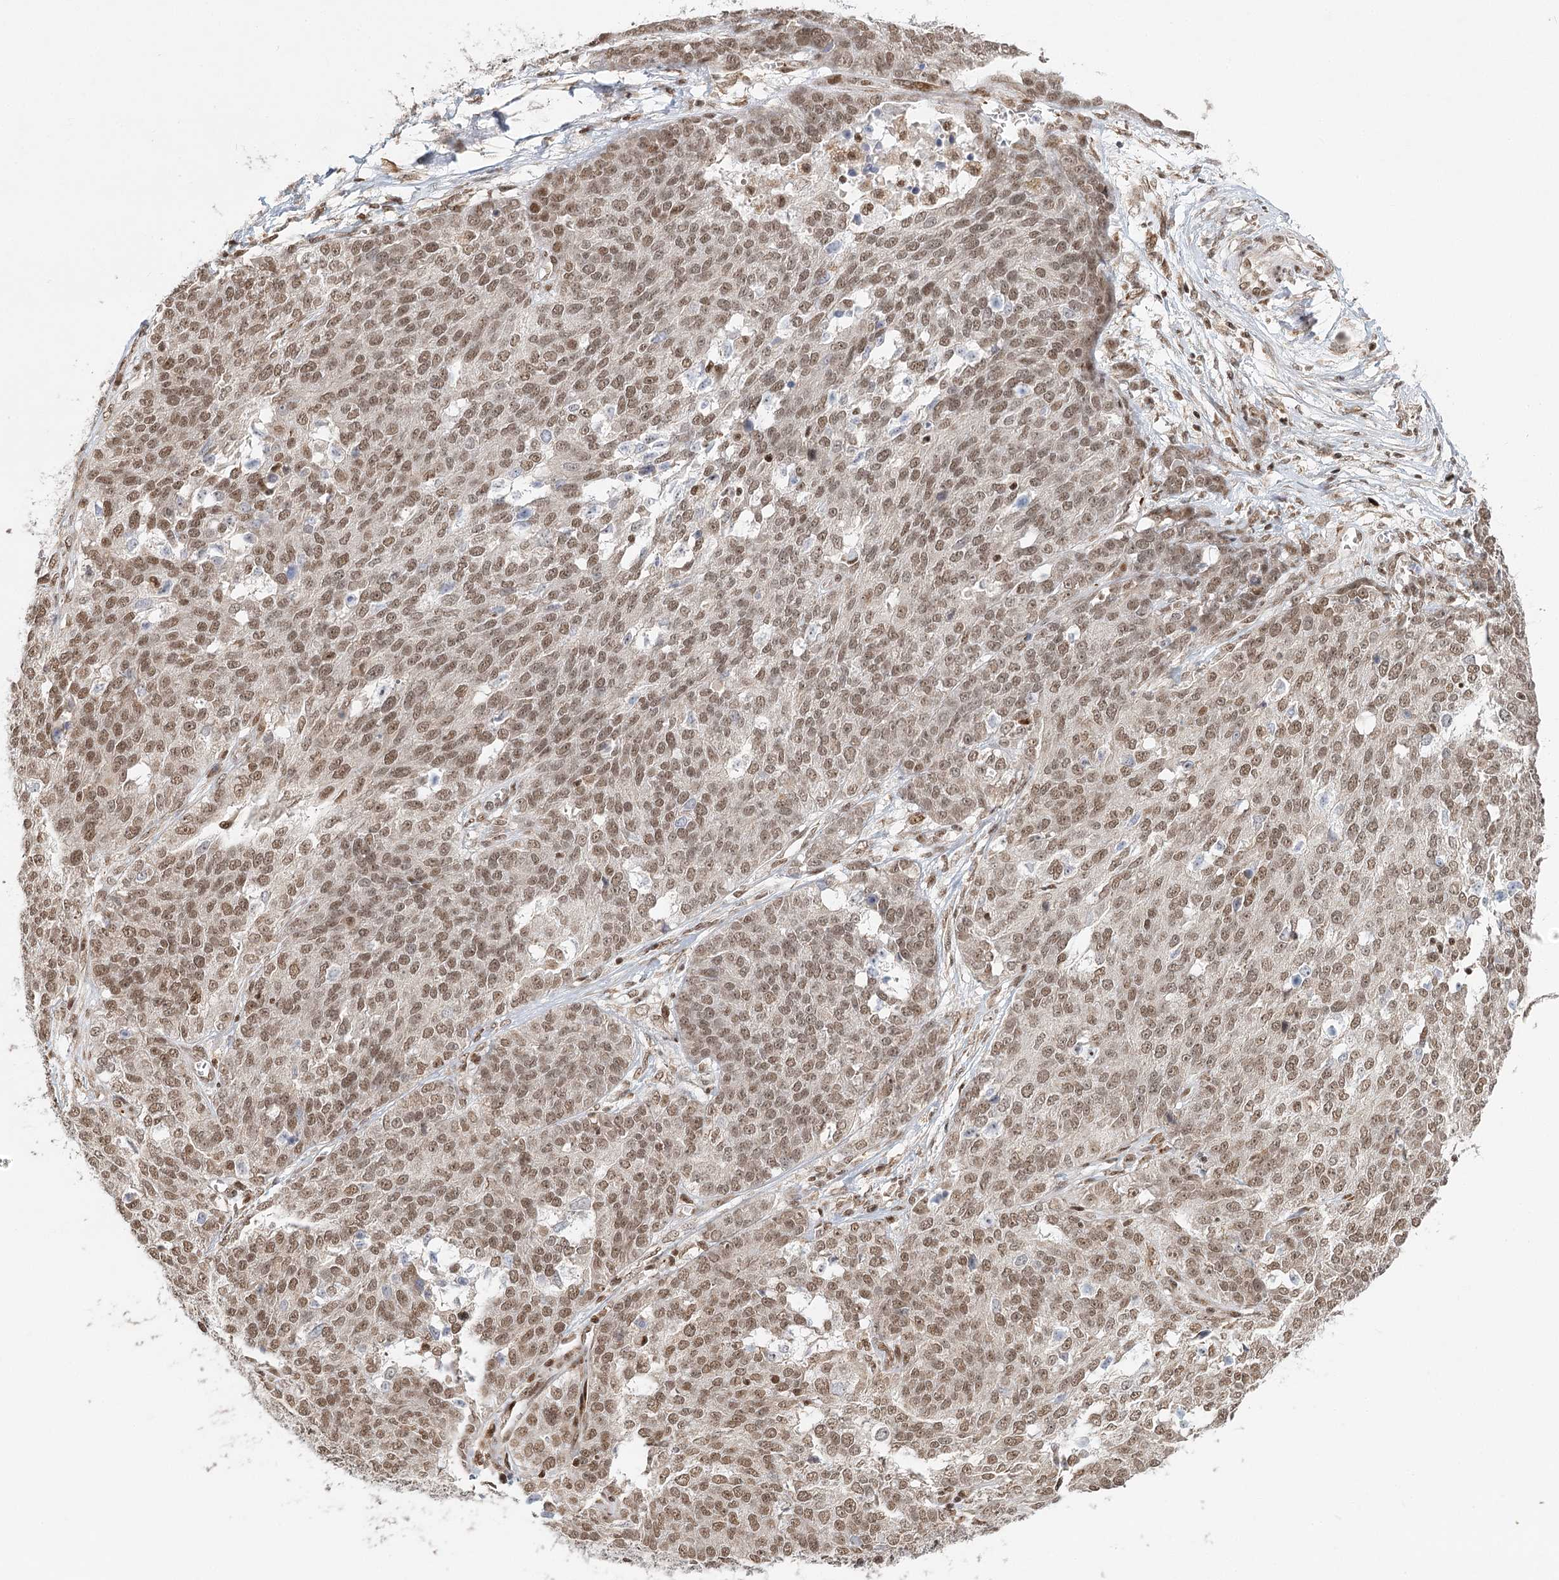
{"staining": {"intensity": "moderate", "quantity": ">75%", "location": "nuclear"}, "tissue": "ovarian cancer", "cell_type": "Tumor cells", "image_type": "cancer", "snomed": [{"axis": "morphology", "description": "Cystadenocarcinoma, serous, NOS"}, {"axis": "topography", "description": "Ovary"}], "caption": "The photomicrograph reveals staining of ovarian cancer (serous cystadenocarcinoma), revealing moderate nuclear protein expression (brown color) within tumor cells.", "gene": "BNIP5", "patient": {"sex": "female", "age": 44}}